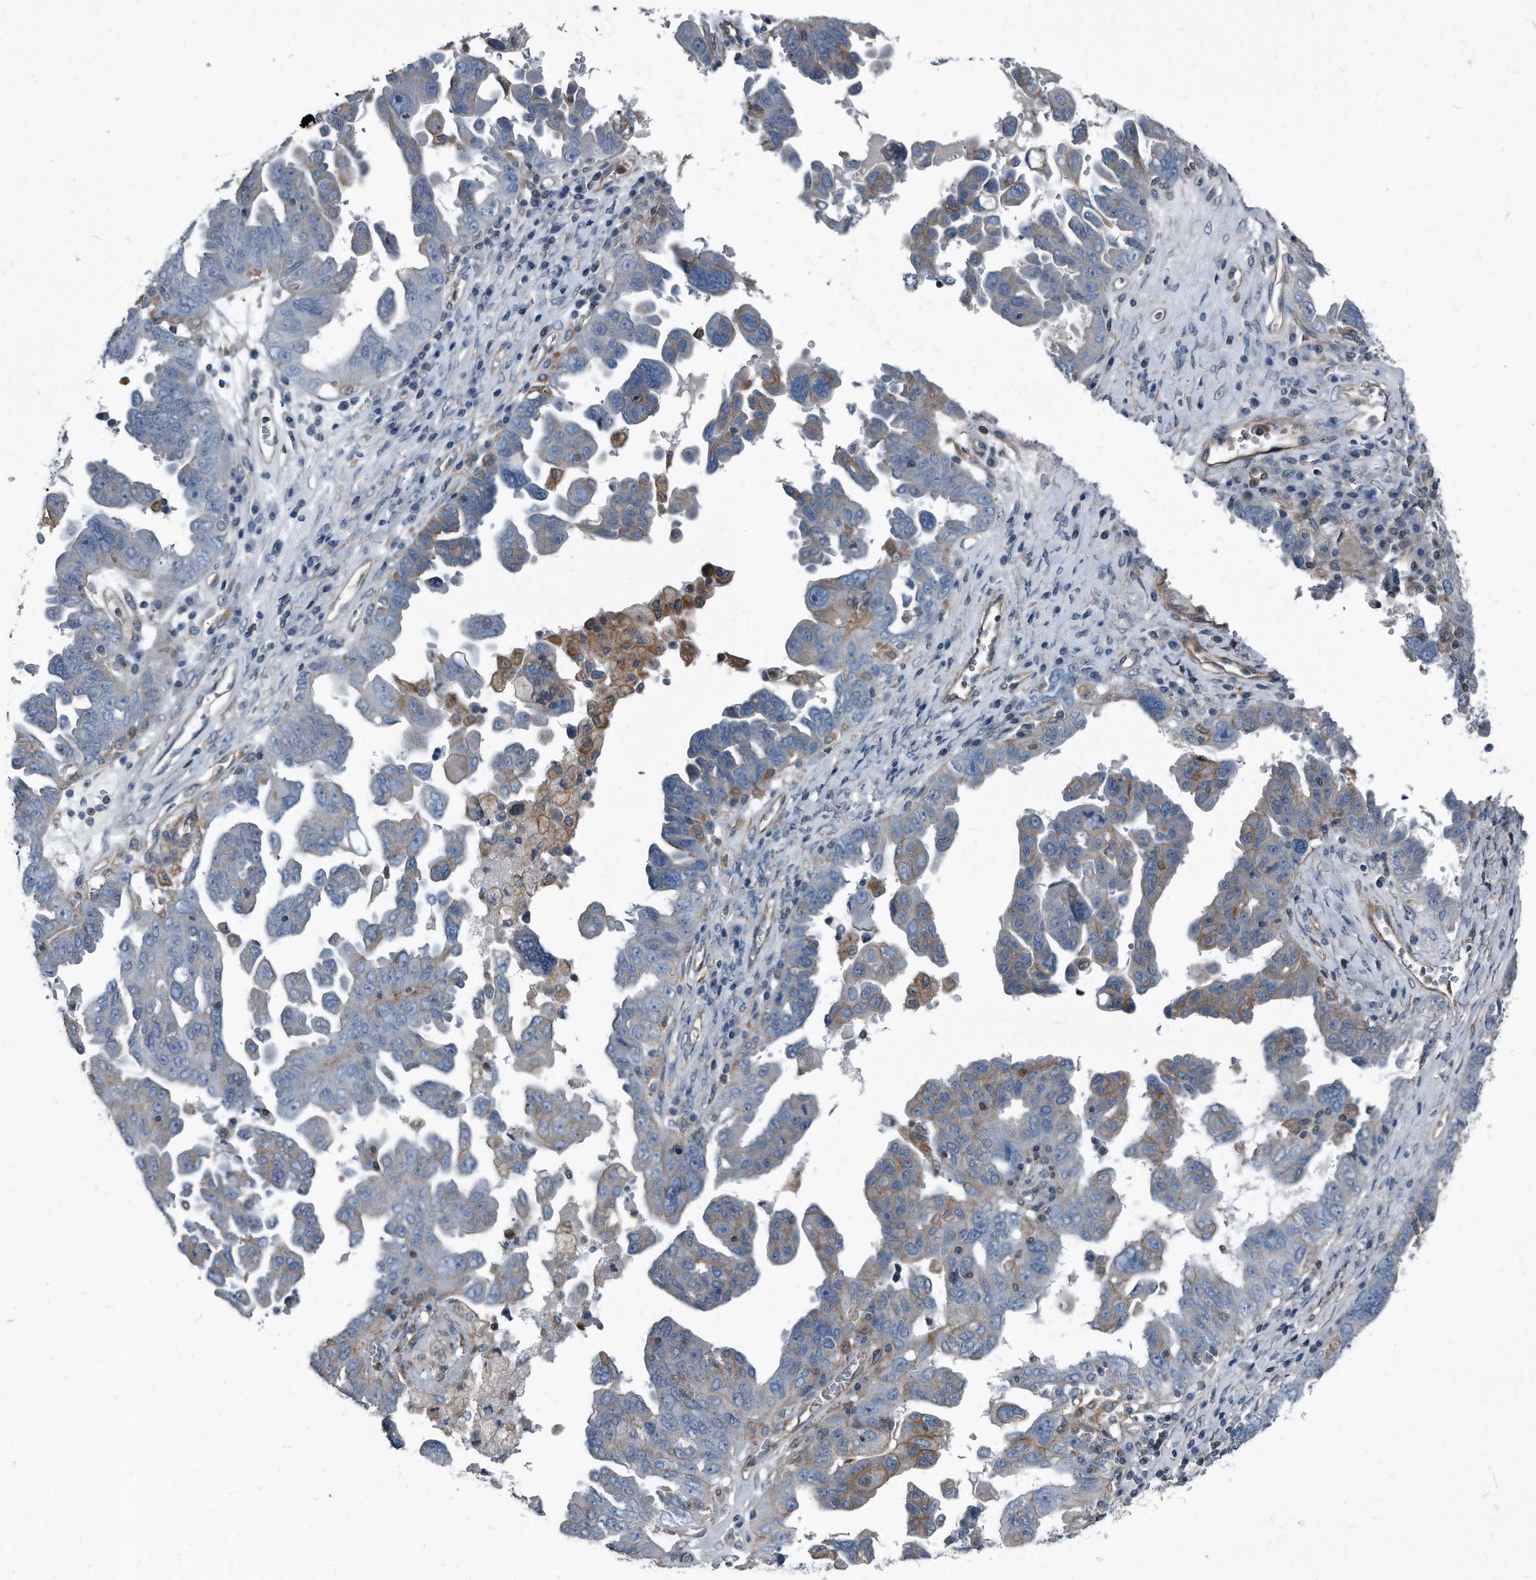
{"staining": {"intensity": "moderate", "quantity": "<25%", "location": "cytoplasmic/membranous"}, "tissue": "ovarian cancer", "cell_type": "Tumor cells", "image_type": "cancer", "snomed": [{"axis": "morphology", "description": "Carcinoma, endometroid"}, {"axis": "topography", "description": "Ovary"}], "caption": "An image of human ovarian cancer (endometroid carcinoma) stained for a protein shows moderate cytoplasmic/membranous brown staining in tumor cells. The protein of interest is shown in brown color, while the nuclei are stained blue.", "gene": "PLEC", "patient": {"sex": "female", "age": 62}}